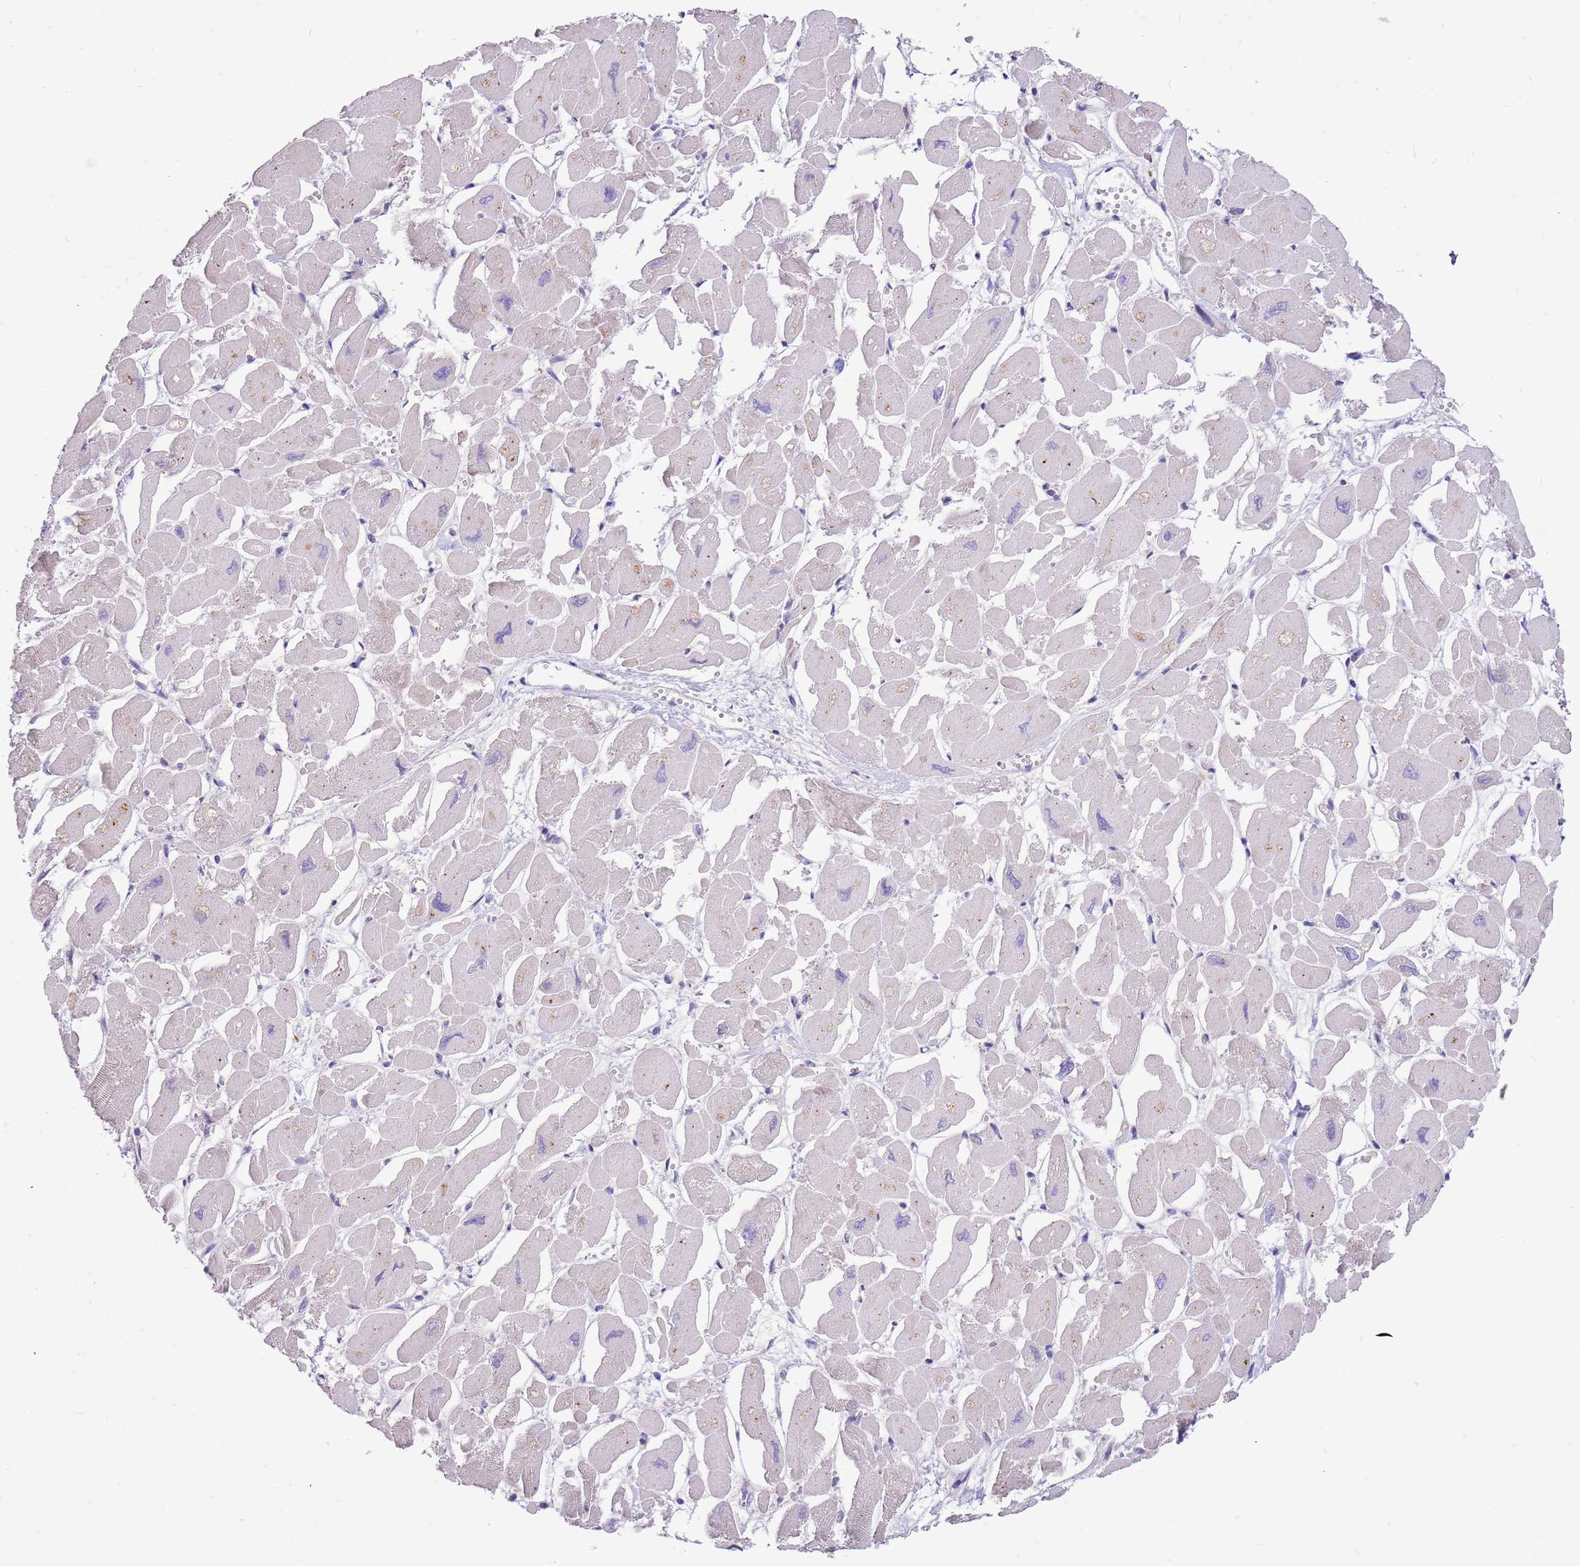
{"staining": {"intensity": "moderate", "quantity": "<25%", "location": "cytoplasmic/membranous"}, "tissue": "heart muscle", "cell_type": "Cardiomyocytes", "image_type": "normal", "snomed": [{"axis": "morphology", "description": "Normal tissue, NOS"}, {"axis": "topography", "description": "Heart"}], "caption": "Moderate cytoplasmic/membranous staining is identified in about <25% of cardiomyocytes in benign heart muscle.", "gene": "SERINC3", "patient": {"sex": "male", "age": 54}}